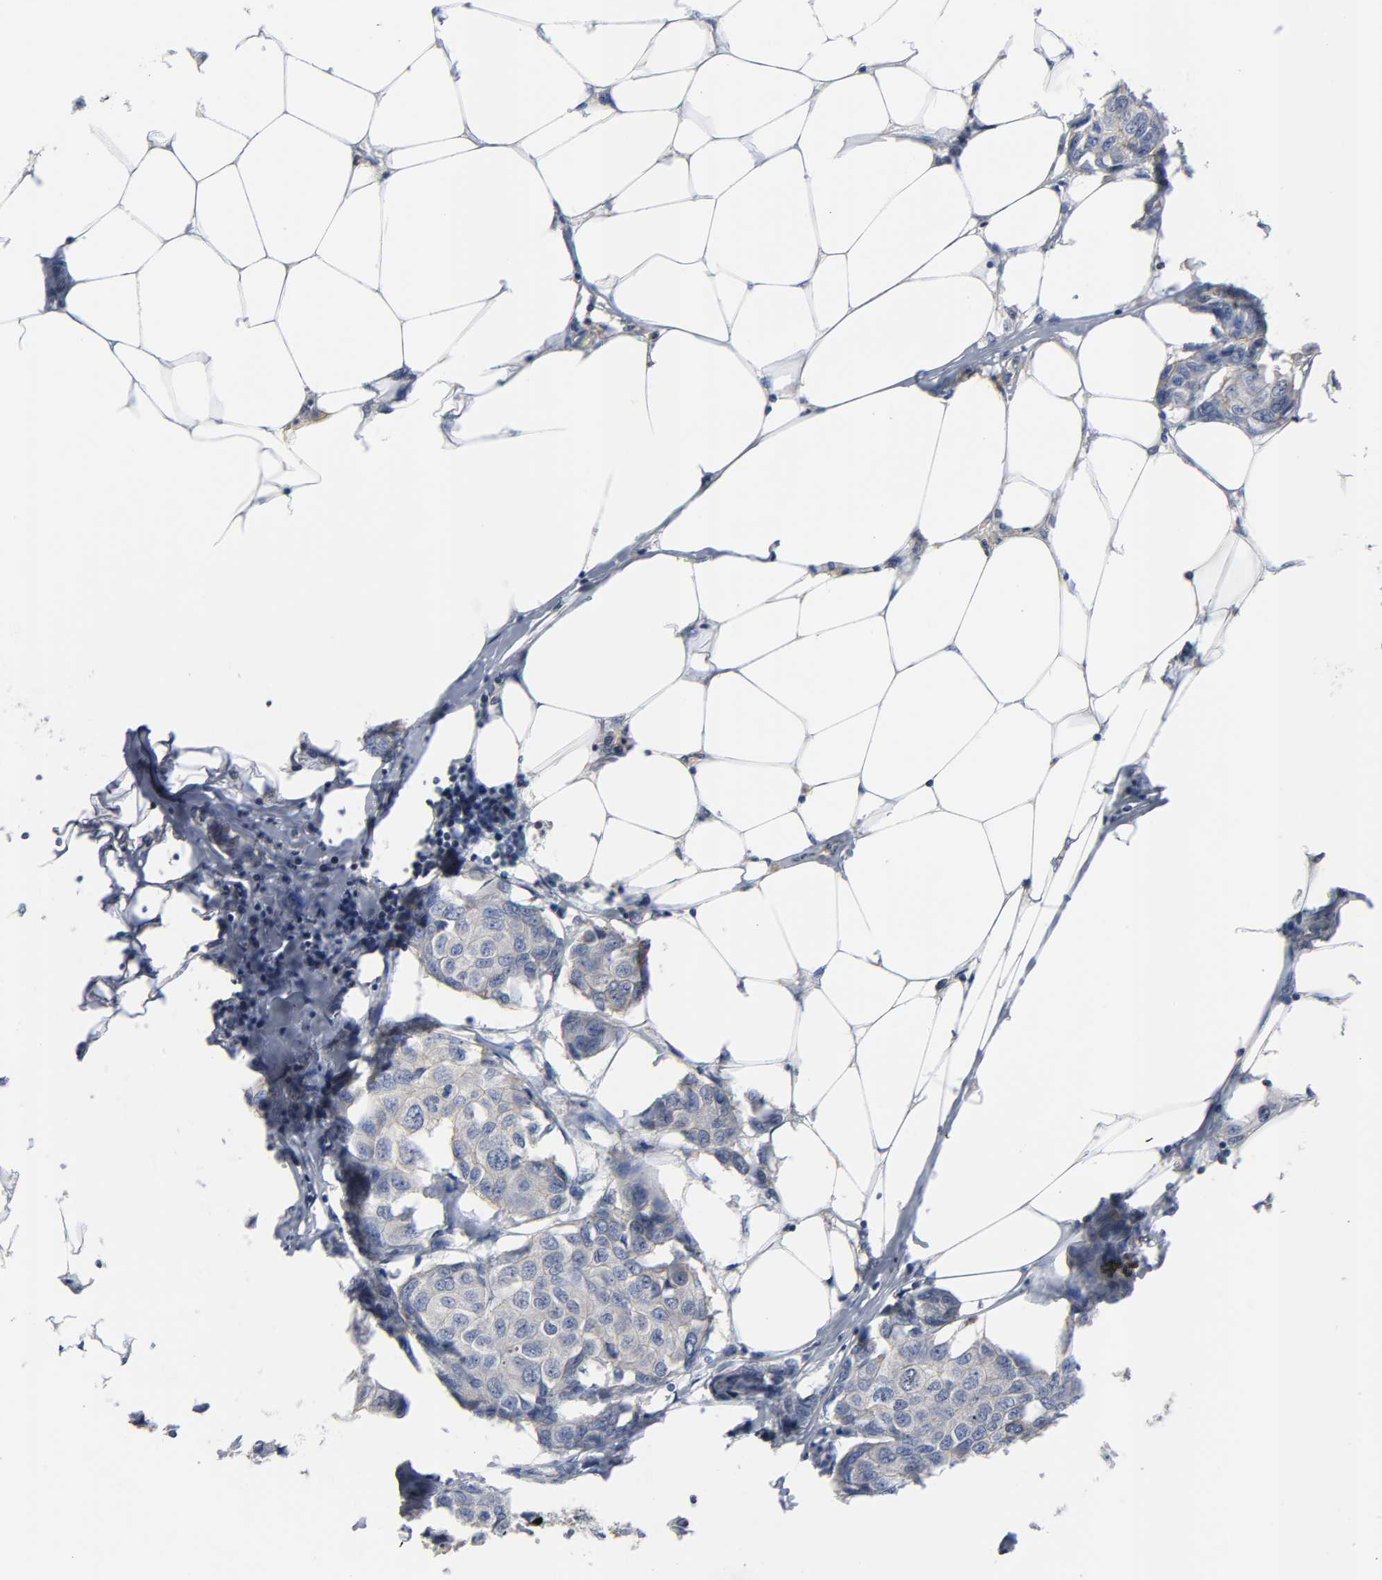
{"staining": {"intensity": "weak", "quantity": "<25%", "location": "cytoplasmic/membranous"}, "tissue": "breast cancer", "cell_type": "Tumor cells", "image_type": "cancer", "snomed": [{"axis": "morphology", "description": "Duct carcinoma"}, {"axis": "topography", "description": "Breast"}], "caption": "Invasive ductal carcinoma (breast) was stained to show a protein in brown. There is no significant positivity in tumor cells.", "gene": "DDX10", "patient": {"sex": "female", "age": 80}}